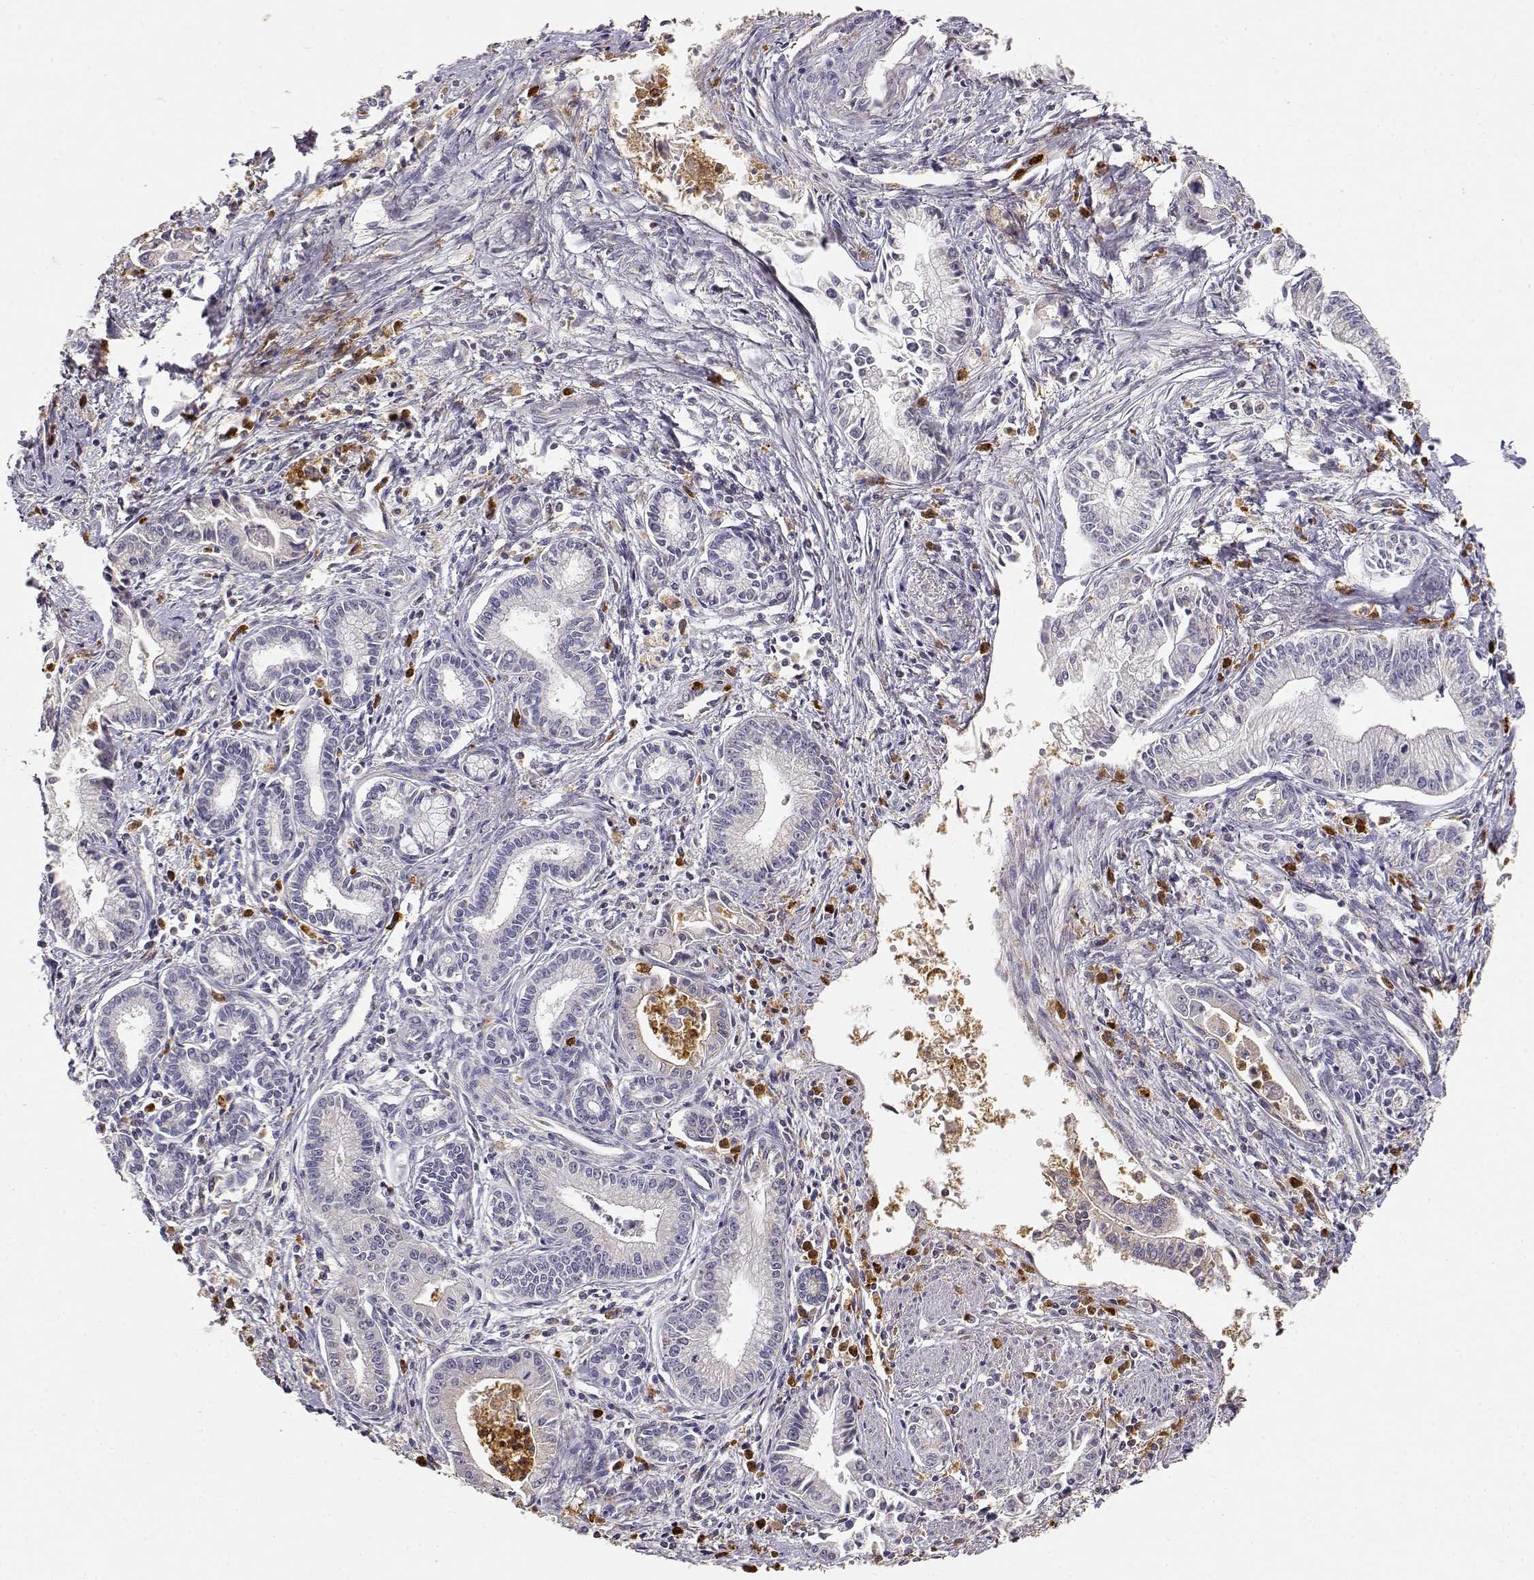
{"staining": {"intensity": "weak", "quantity": "<25%", "location": "cytoplasmic/membranous"}, "tissue": "pancreatic cancer", "cell_type": "Tumor cells", "image_type": "cancer", "snomed": [{"axis": "morphology", "description": "Adenocarcinoma, NOS"}, {"axis": "topography", "description": "Pancreas"}], "caption": "There is no significant staining in tumor cells of pancreatic cancer (adenocarcinoma). The staining was performed using DAB to visualize the protein expression in brown, while the nuclei were stained in blue with hematoxylin (Magnification: 20x).", "gene": "TNFRSF10C", "patient": {"sex": "female", "age": 65}}